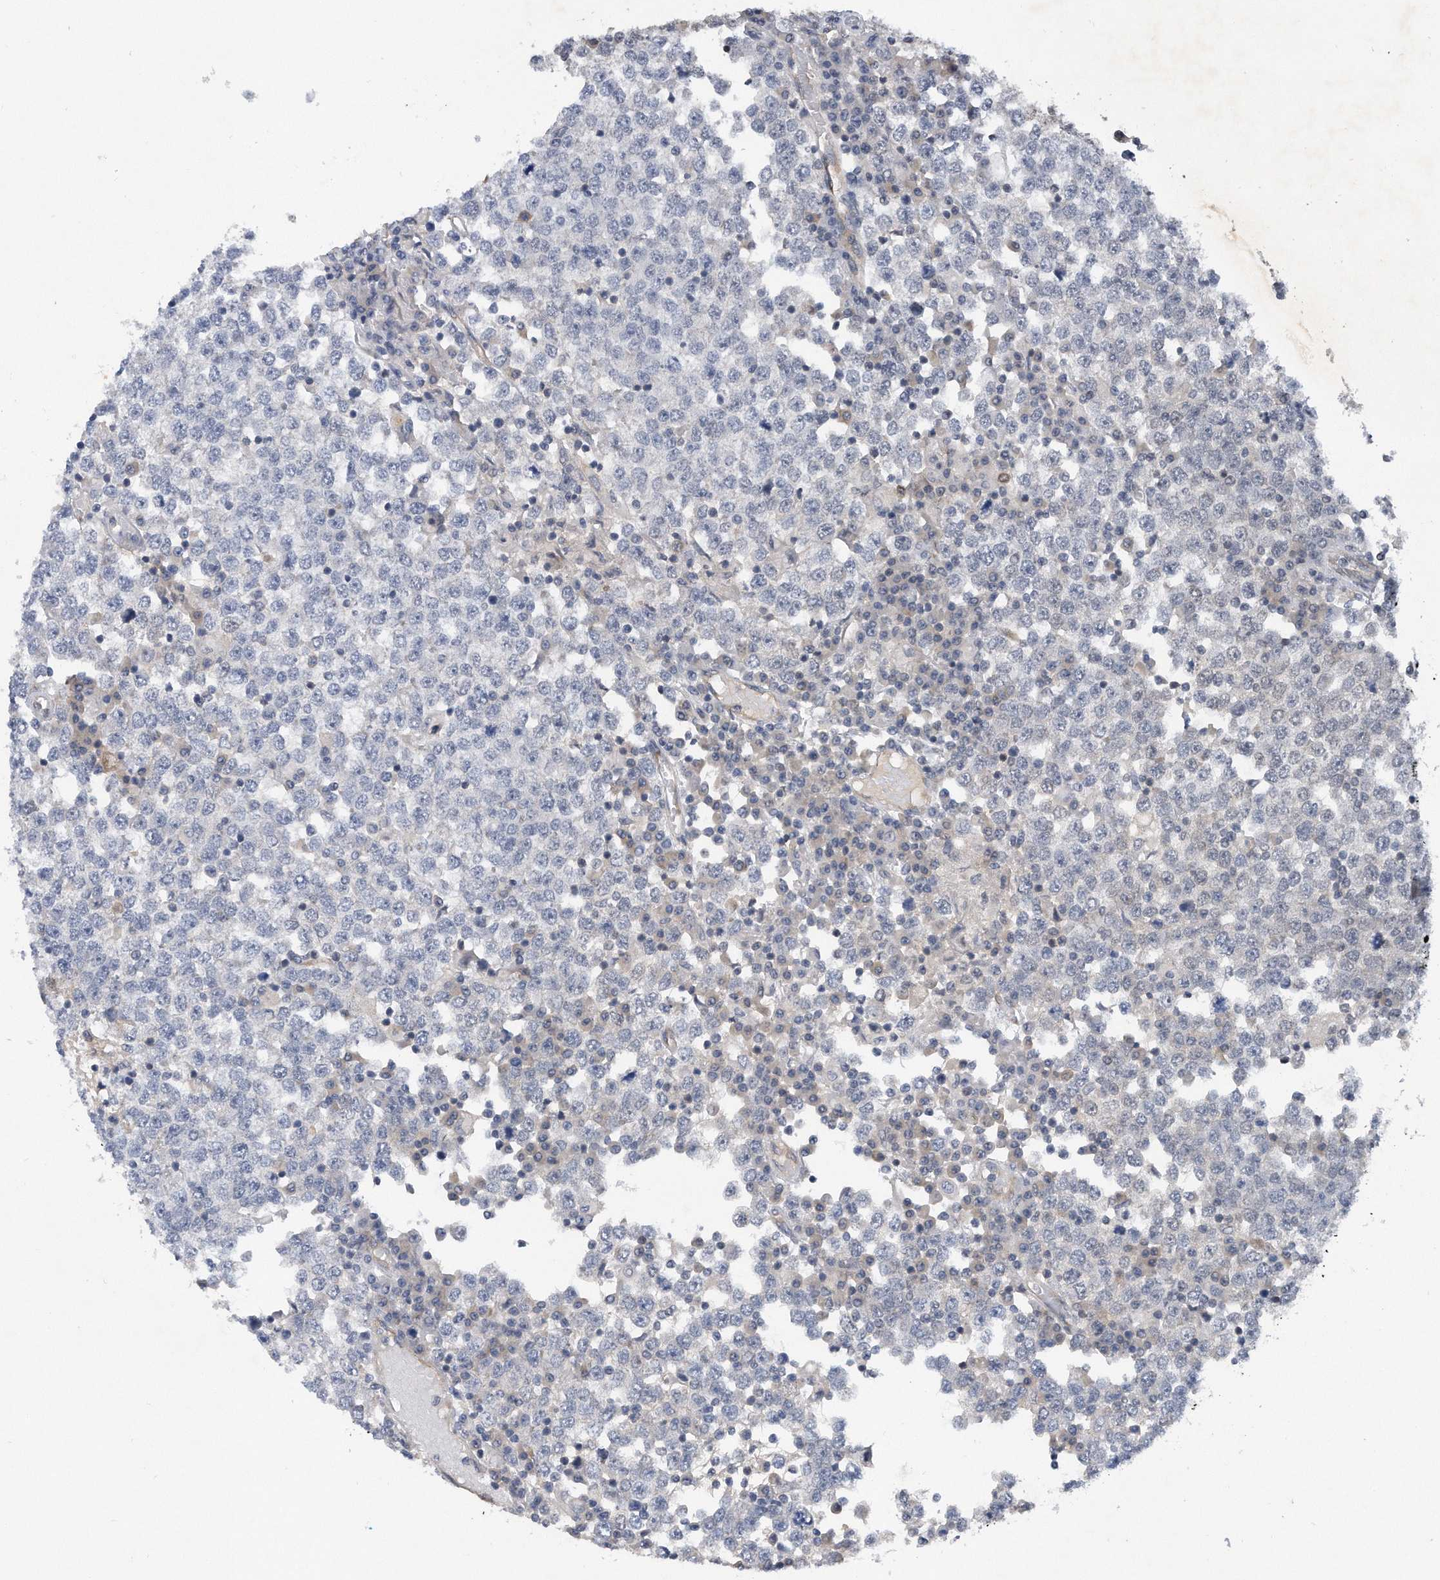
{"staining": {"intensity": "negative", "quantity": "none", "location": "none"}, "tissue": "testis cancer", "cell_type": "Tumor cells", "image_type": "cancer", "snomed": [{"axis": "morphology", "description": "Seminoma, NOS"}, {"axis": "topography", "description": "Testis"}], "caption": "Immunohistochemistry of human testis cancer displays no expression in tumor cells.", "gene": "TP53INP1", "patient": {"sex": "male", "age": 65}}